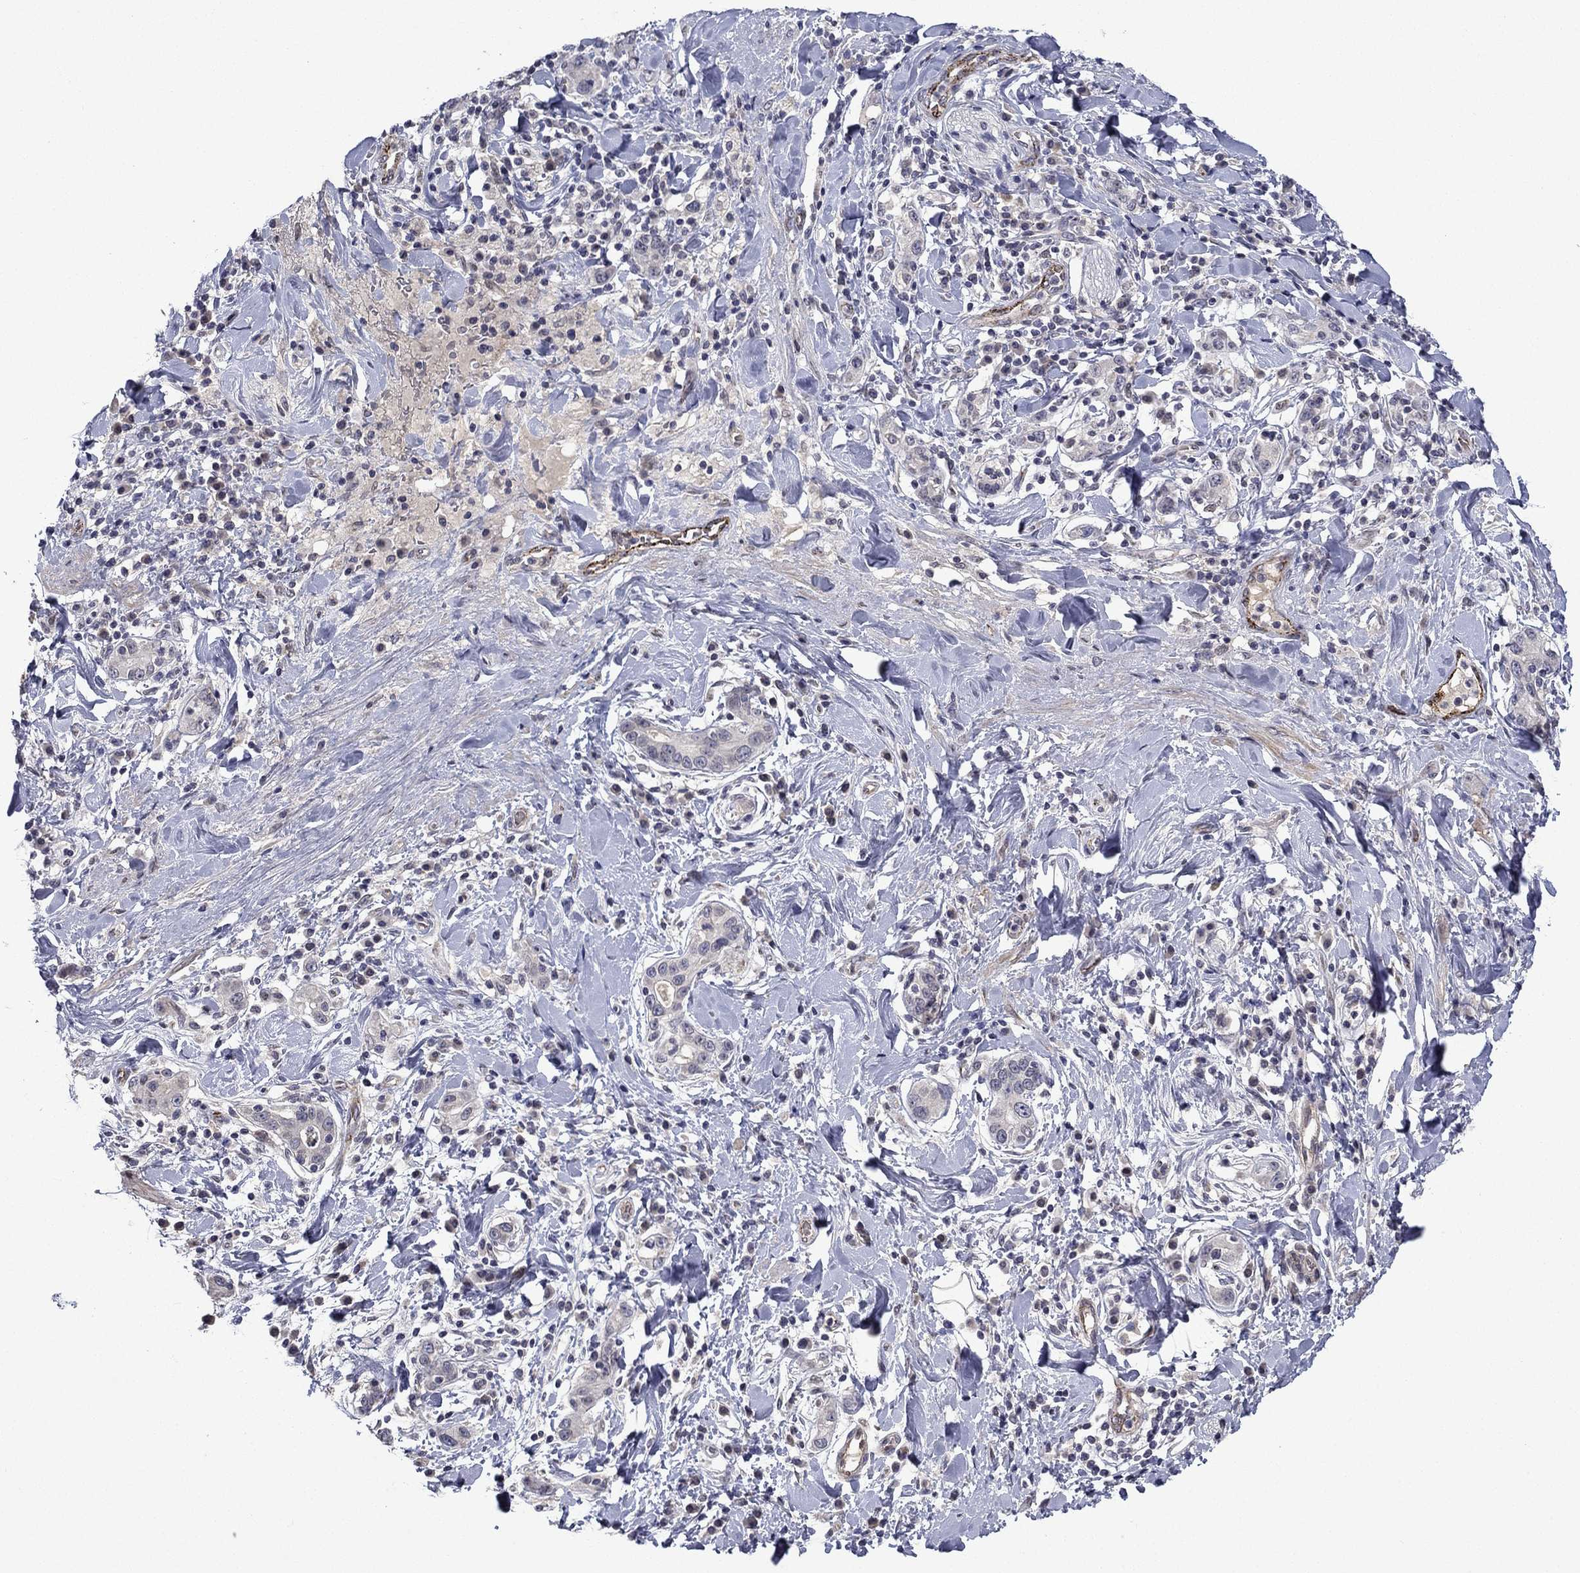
{"staining": {"intensity": "negative", "quantity": "none", "location": "none"}, "tissue": "stomach cancer", "cell_type": "Tumor cells", "image_type": "cancer", "snomed": [{"axis": "morphology", "description": "Adenocarcinoma, NOS"}, {"axis": "topography", "description": "Stomach"}], "caption": "IHC photomicrograph of neoplastic tissue: human stomach cancer (adenocarcinoma) stained with DAB demonstrates no significant protein staining in tumor cells.", "gene": "SLITRK1", "patient": {"sex": "male", "age": 79}}